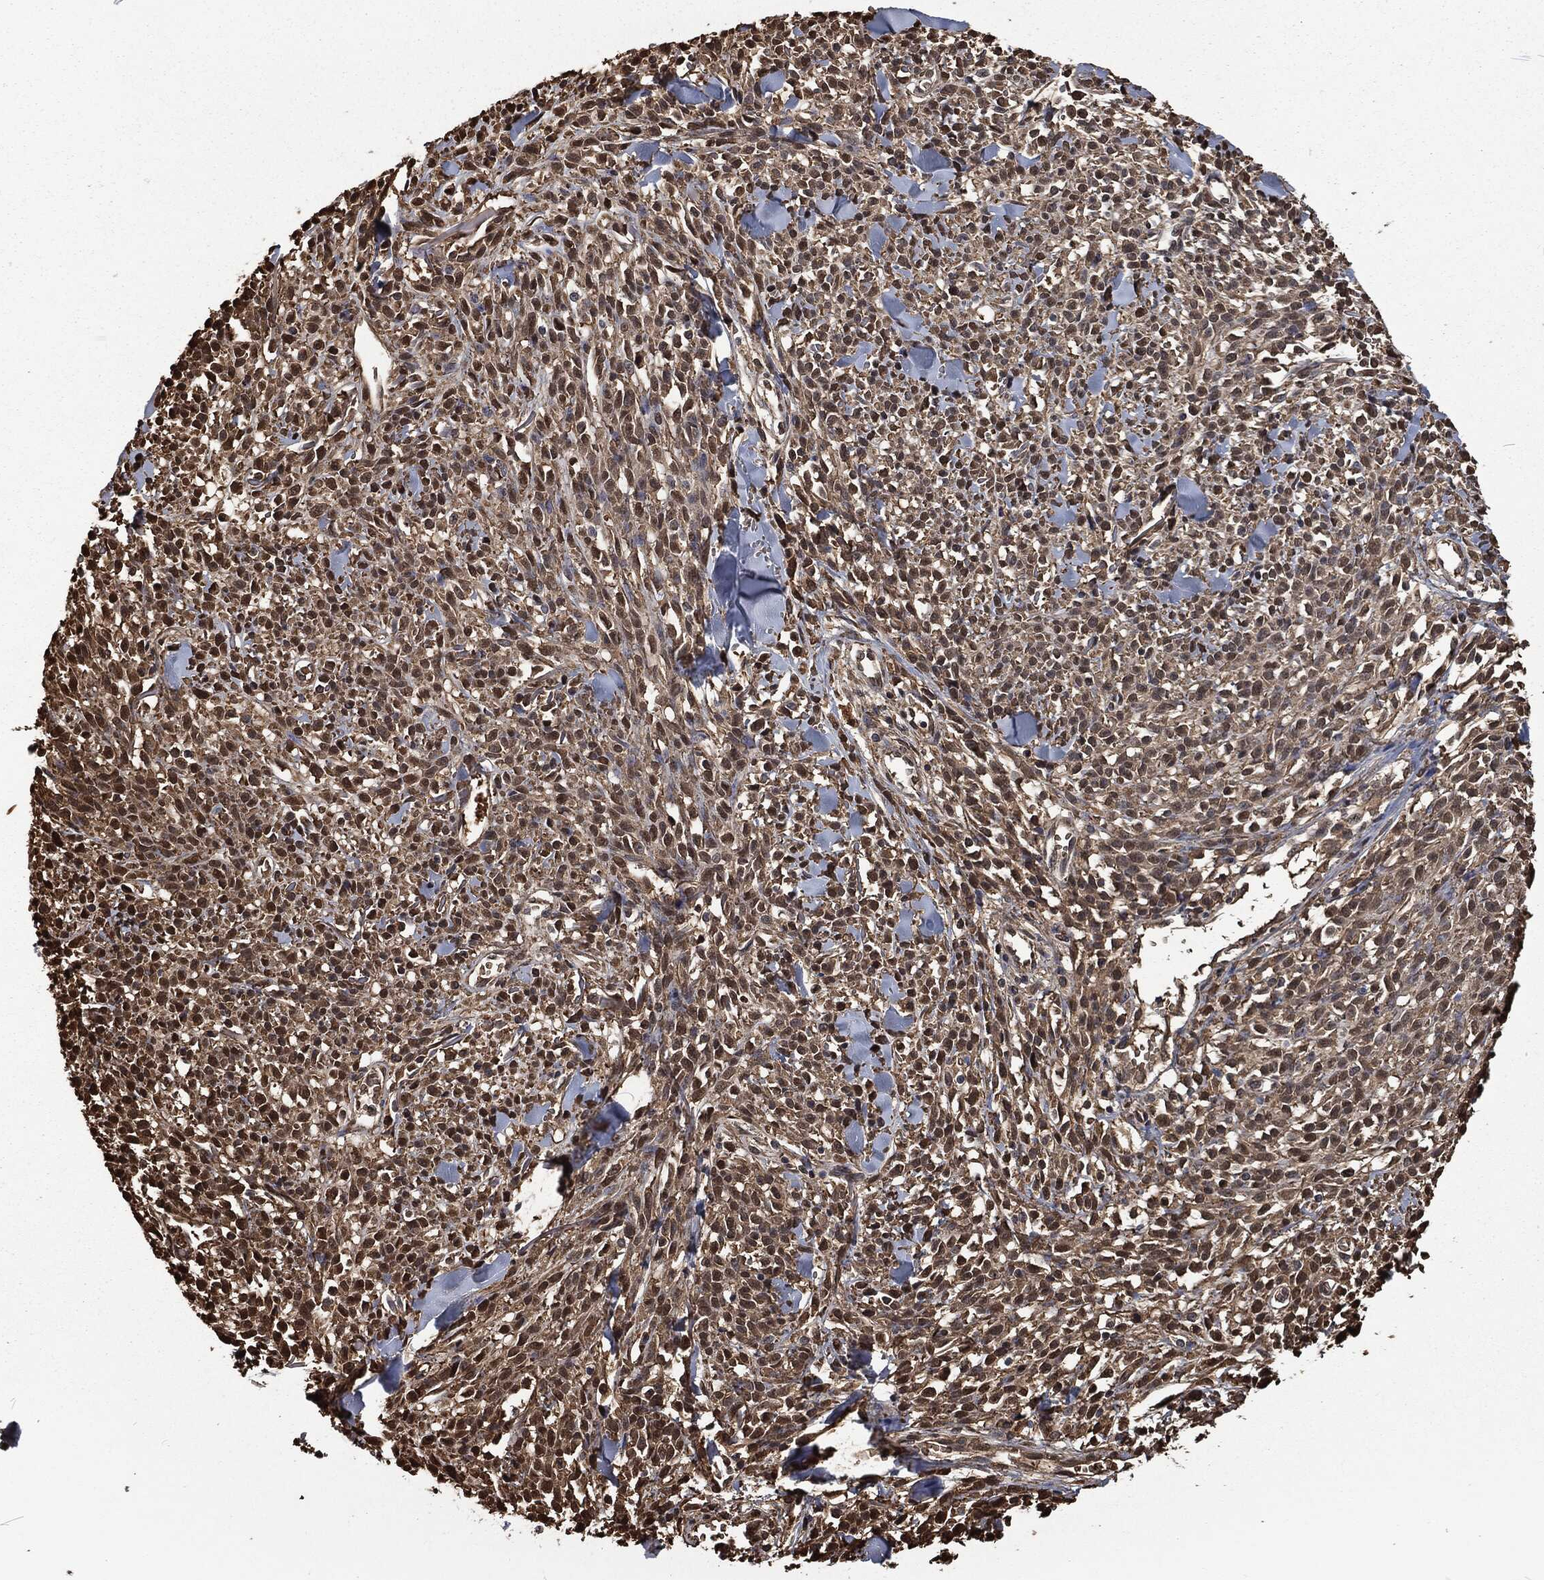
{"staining": {"intensity": "strong", "quantity": "25%-75%", "location": "cytoplasmic/membranous,nuclear"}, "tissue": "melanoma", "cell_type": "Tumor cells", "image_type": "cancer", "snomed": [{"axis": "morphology", "description": "Malignant melanoma, NOS"}, {"axis": "topography", "description": "Skin"}, {"axis": "topography", "description": "Skin of trunk"}], "caption": "Protein staining by IHC shows strong cytoplasmic/membranous and nuclear expression in approximately 25%-75% of tumor cells in malignant melanoma.", "gene": "PRDX4", "patient": {"sex": "male", "age": 74}}